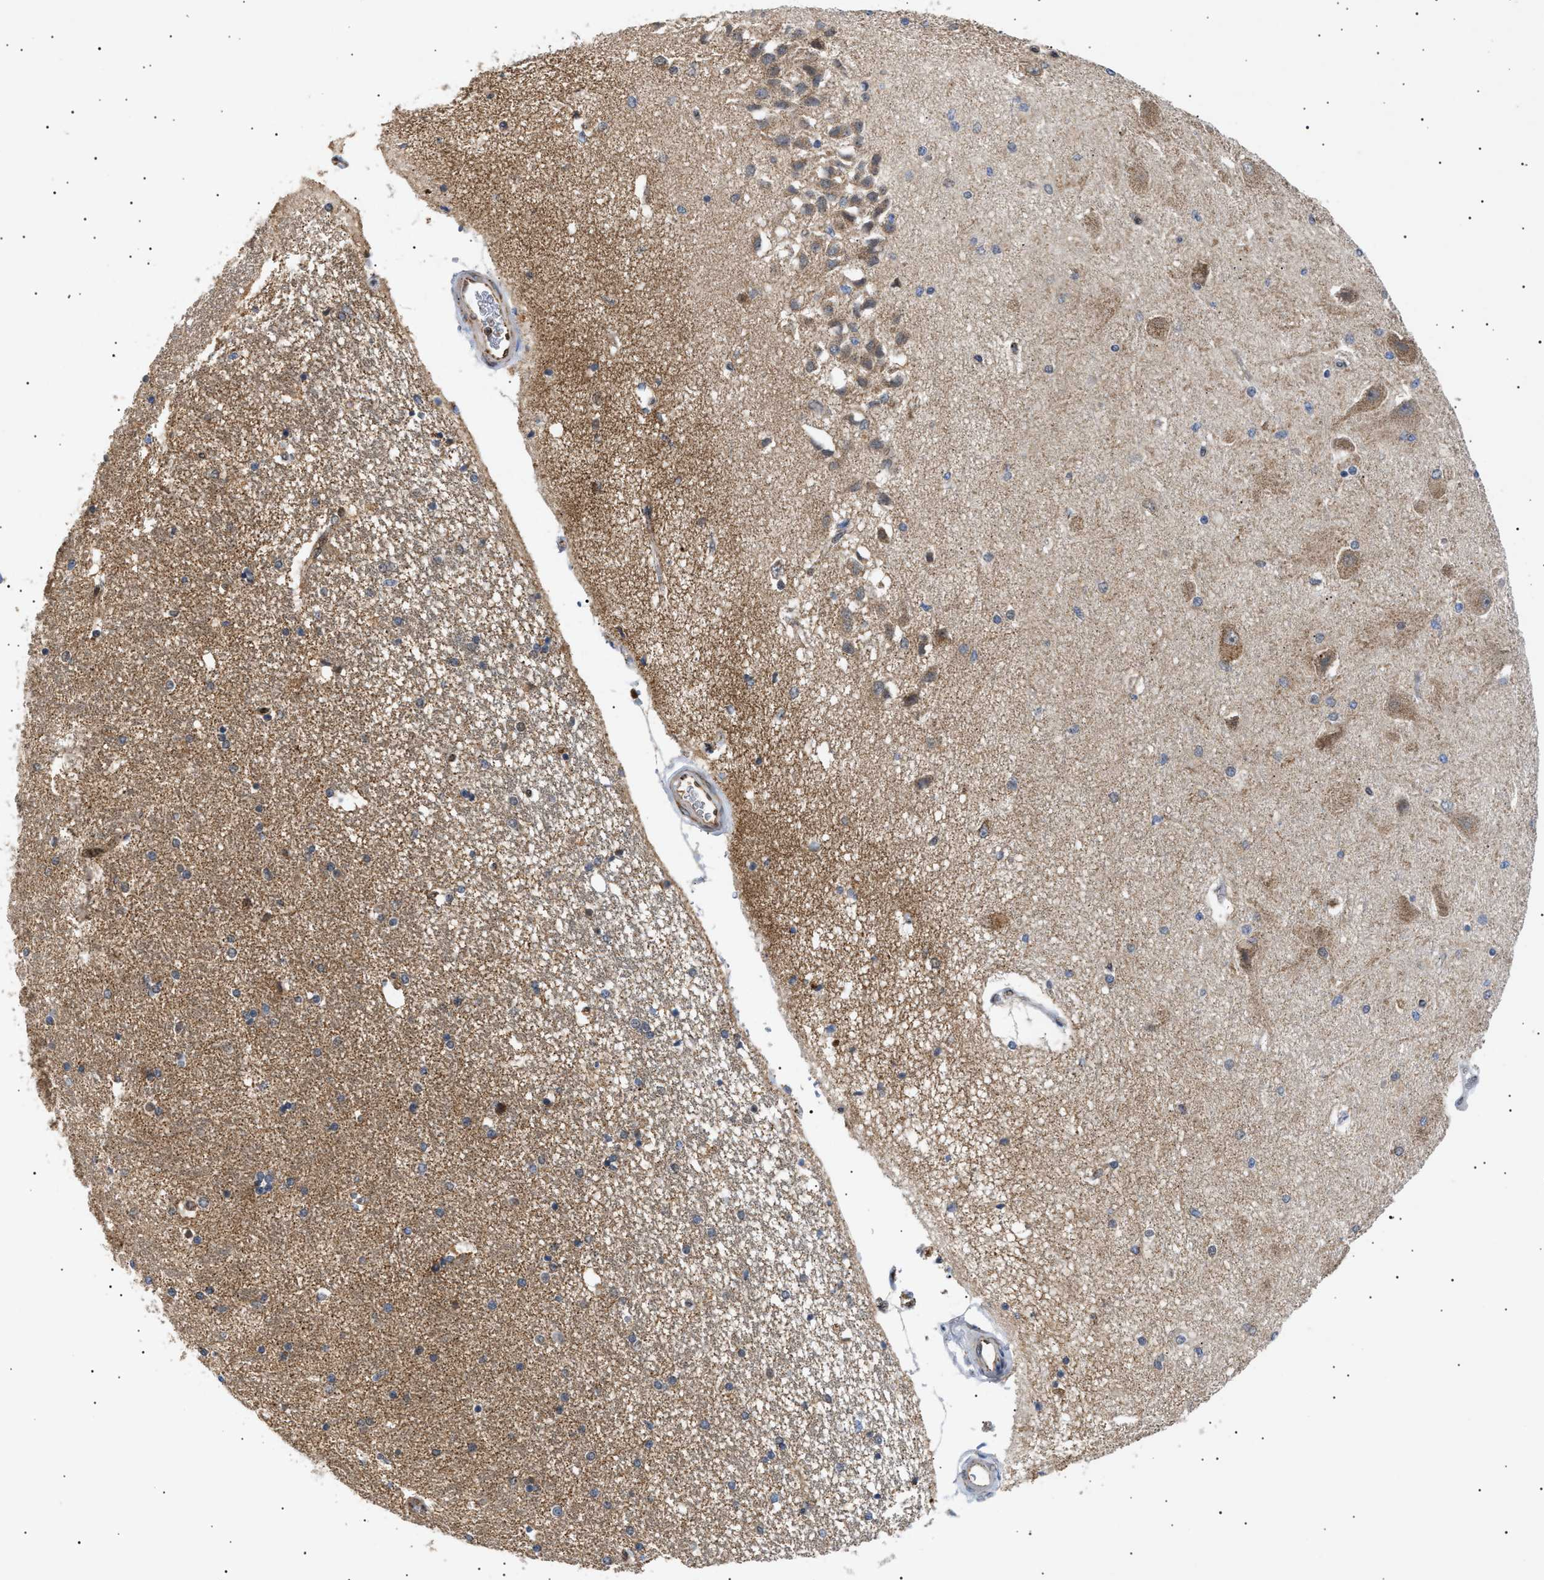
{"staining": {"intensity": "moderate", "quantity": "25%-75%", "location": "cytoplasmic/membranous"}, "tissue": "hippocampus", "cell_type": "Glial cells", "image_type": "normal", "snomed": [{"axis": "morphology", "description": "Normal tissue, NOS"}, {"axis": "topography", "description": "Hippocampus"}], "caption": "The micrograph reveals staining of benign hippocampus, revealing moderate cytoplasmic/membranous protein expression (brown color) within glial cells.", "gene": "SIRT5", "patient": {"sex": "female", "age": 54}}